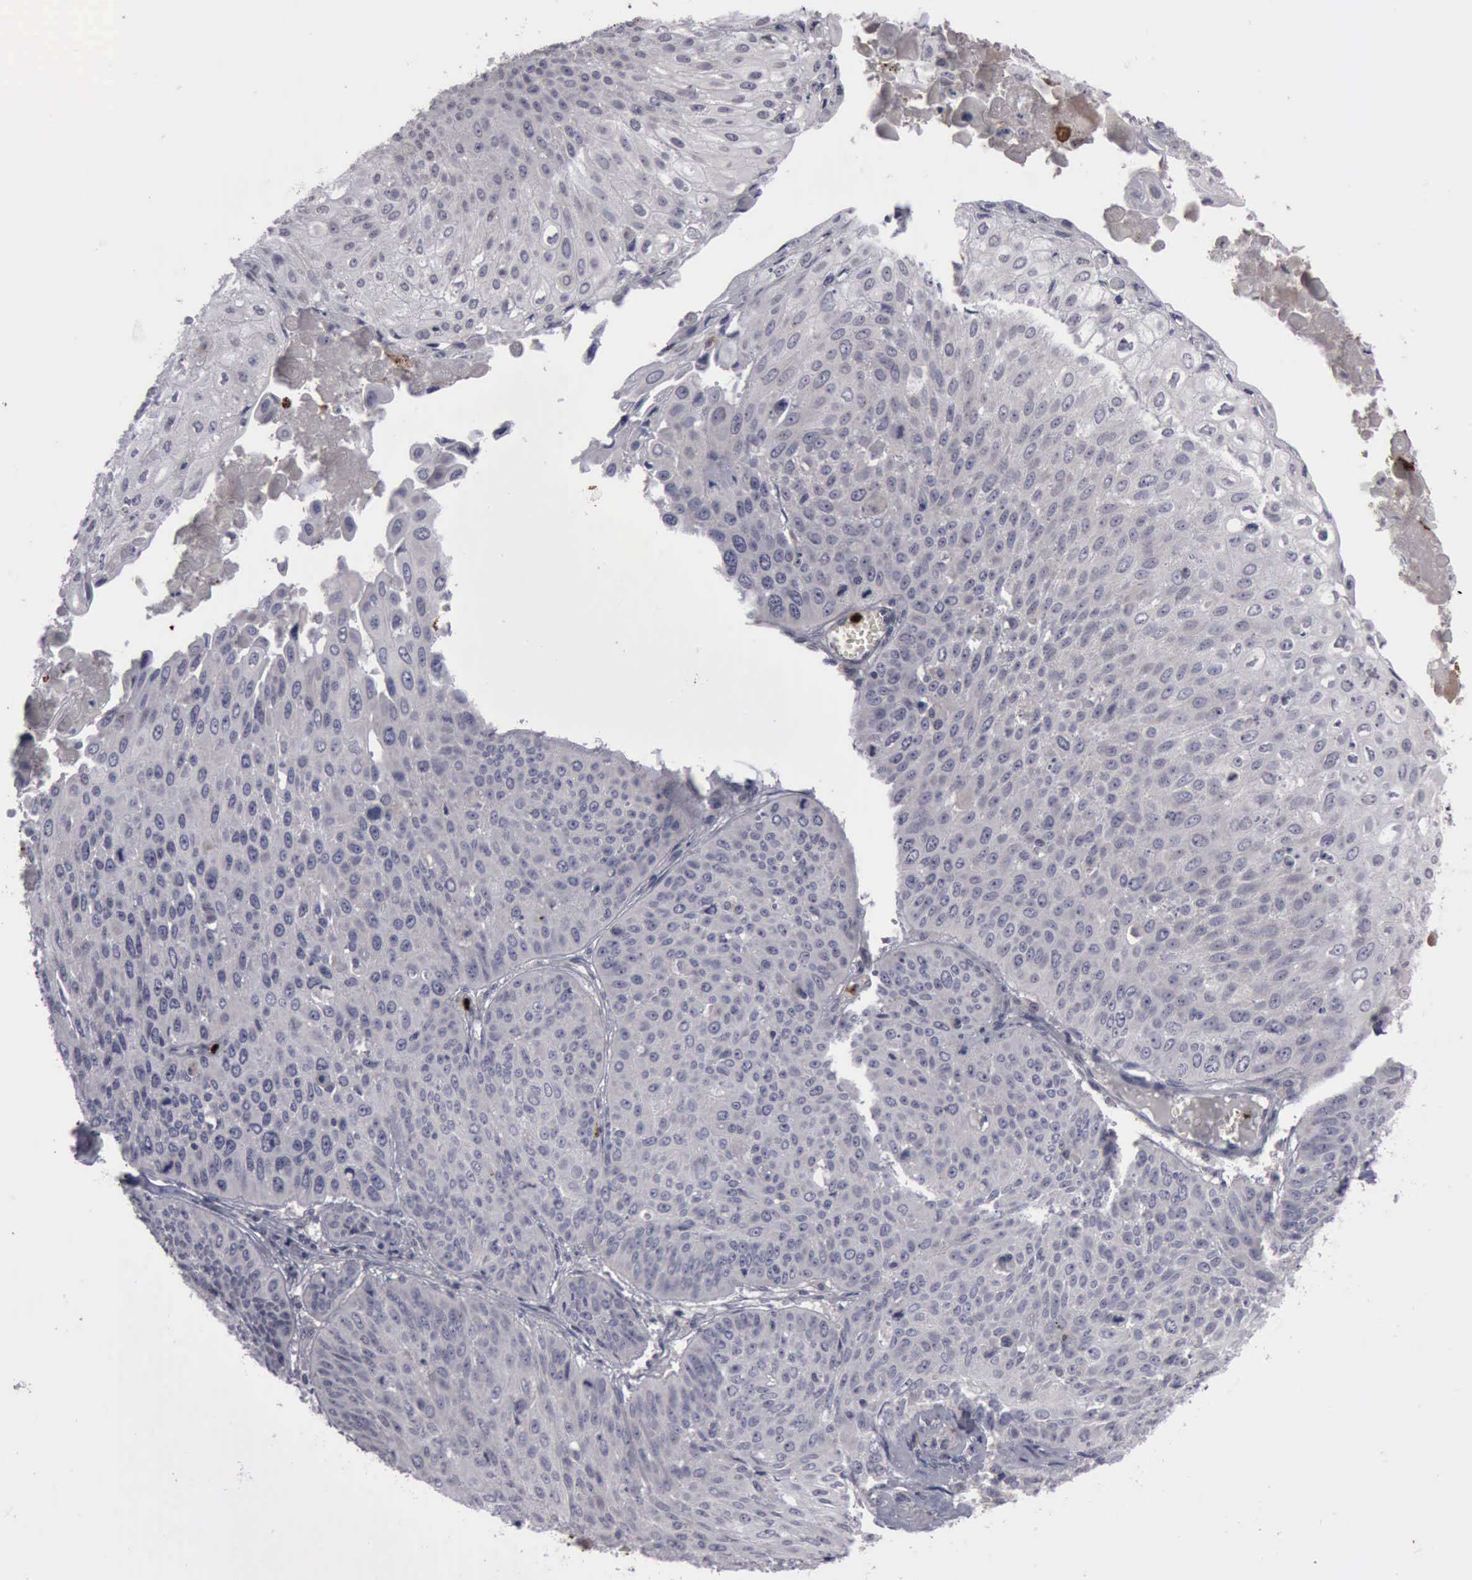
{"staining": {"intensity": "negative", "quantity": "none", "location": "none"}, "tissue": "lung cancer", "cell_type": "Tumor cells", "image_type": "cancer", "snomed": [{"axis": "morphology", "description": "Adenocarcinoma, NOS"}, {"axis": "topography", "description": "Lung"}], "caption": "DAB immunohistochemical staining of human lung adenocarcinoma shows no significant positivity in tumor cells.", "gene": "MMP9", "patient": {"sex": "male", "age": 60}}